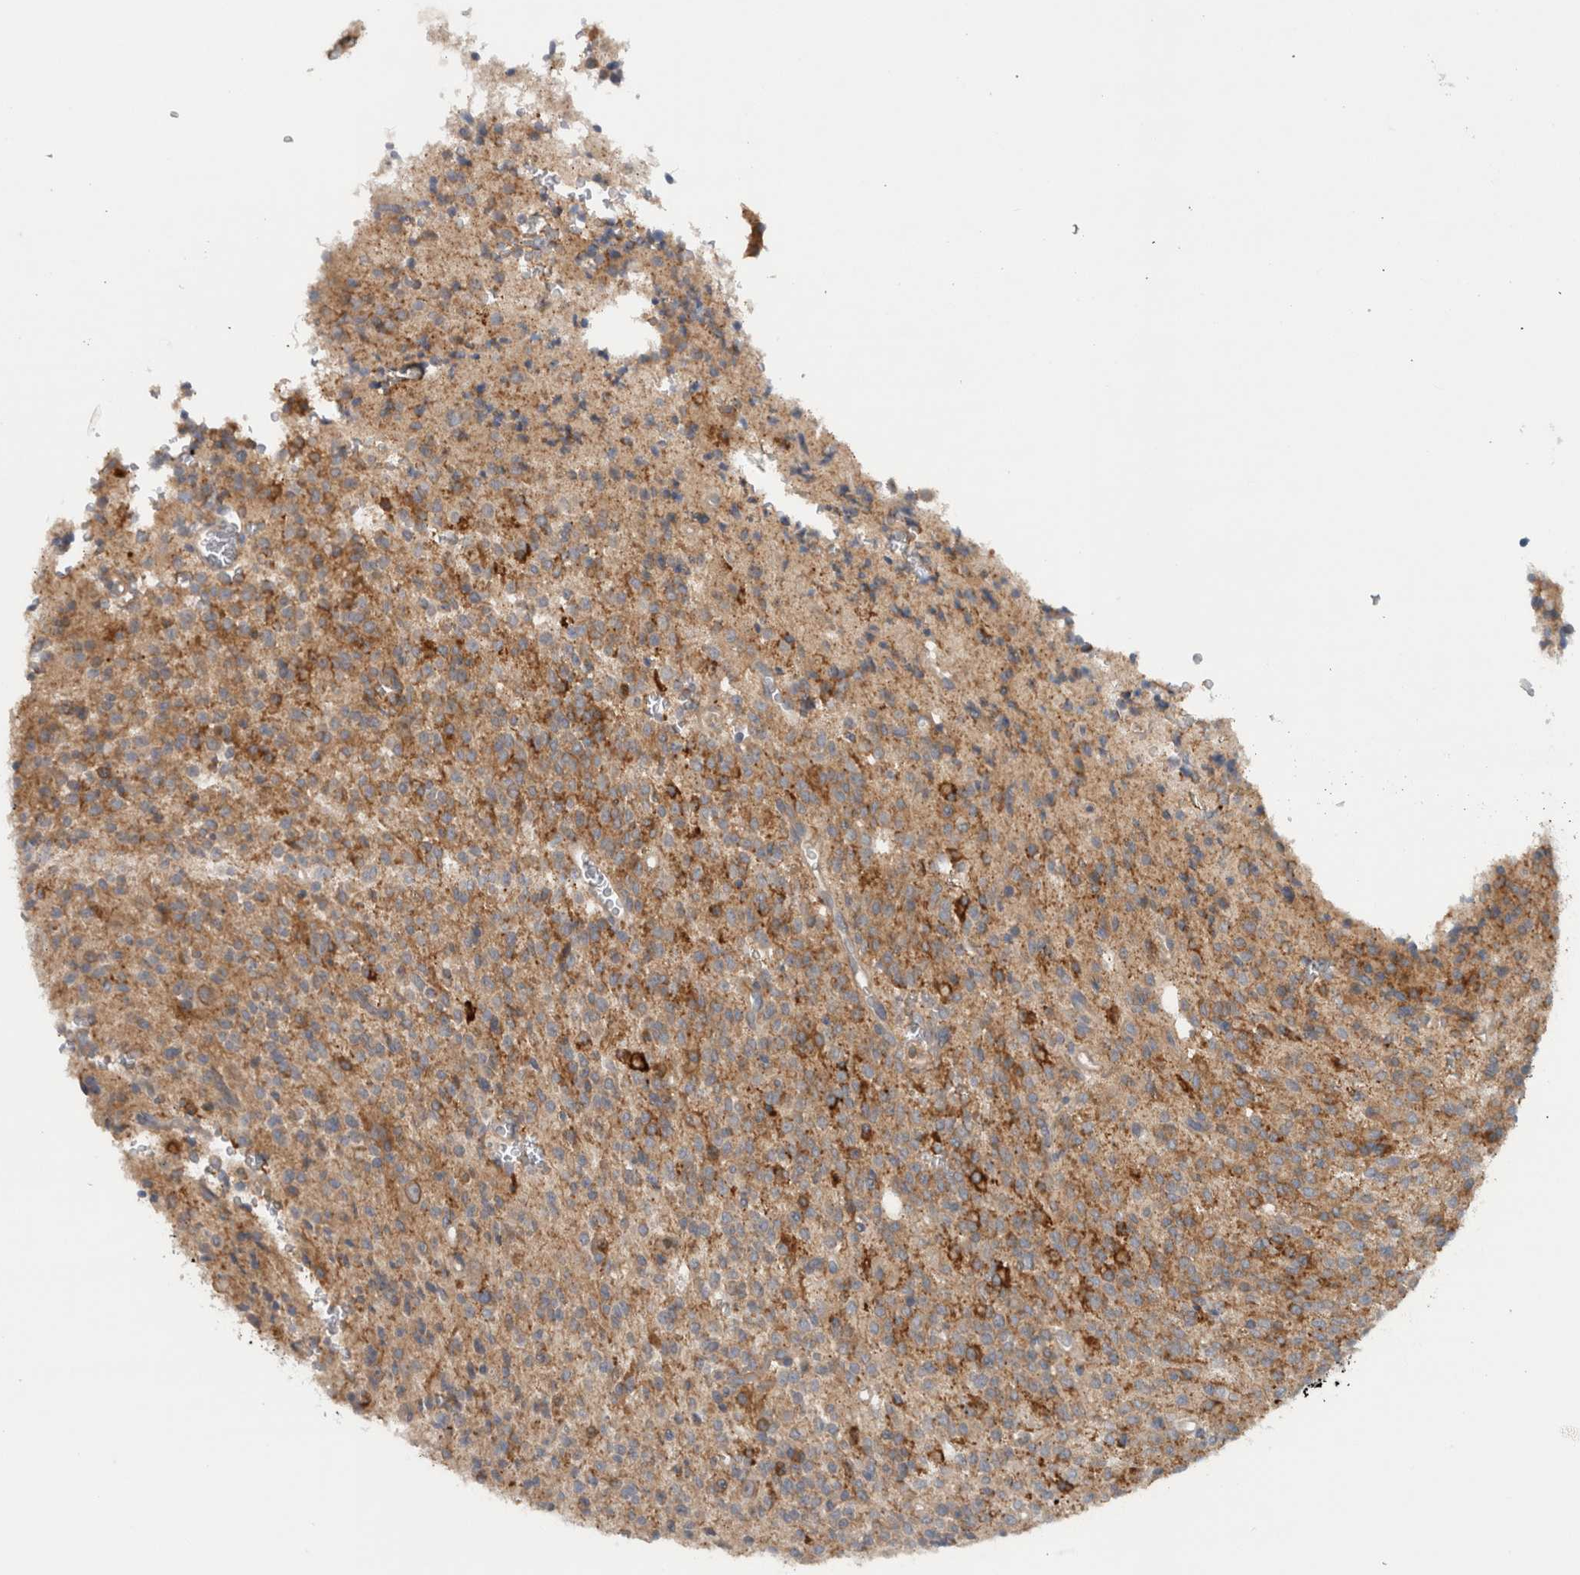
{"staining": {"intensity": "moderate", "quantity": ">75%", "location": "cytoplasmic/membranous"}, "tissue": "glioma", "cell_type": "Tumor cells", "image_type": "cancer", "snomed": [{"axis": "morphology", "description": "Glioma, malignant, High grade"}, {"axis": "topography", "description": "Brain"}], "caption": "About >75% of tumor cells in human glioma exhibit moderate cytoplasmic/membranous protein staining as visualized by brown immunohistochemical staining.", "gene": "SCARA5", "patient": {"sex": "male", "age": 34}}